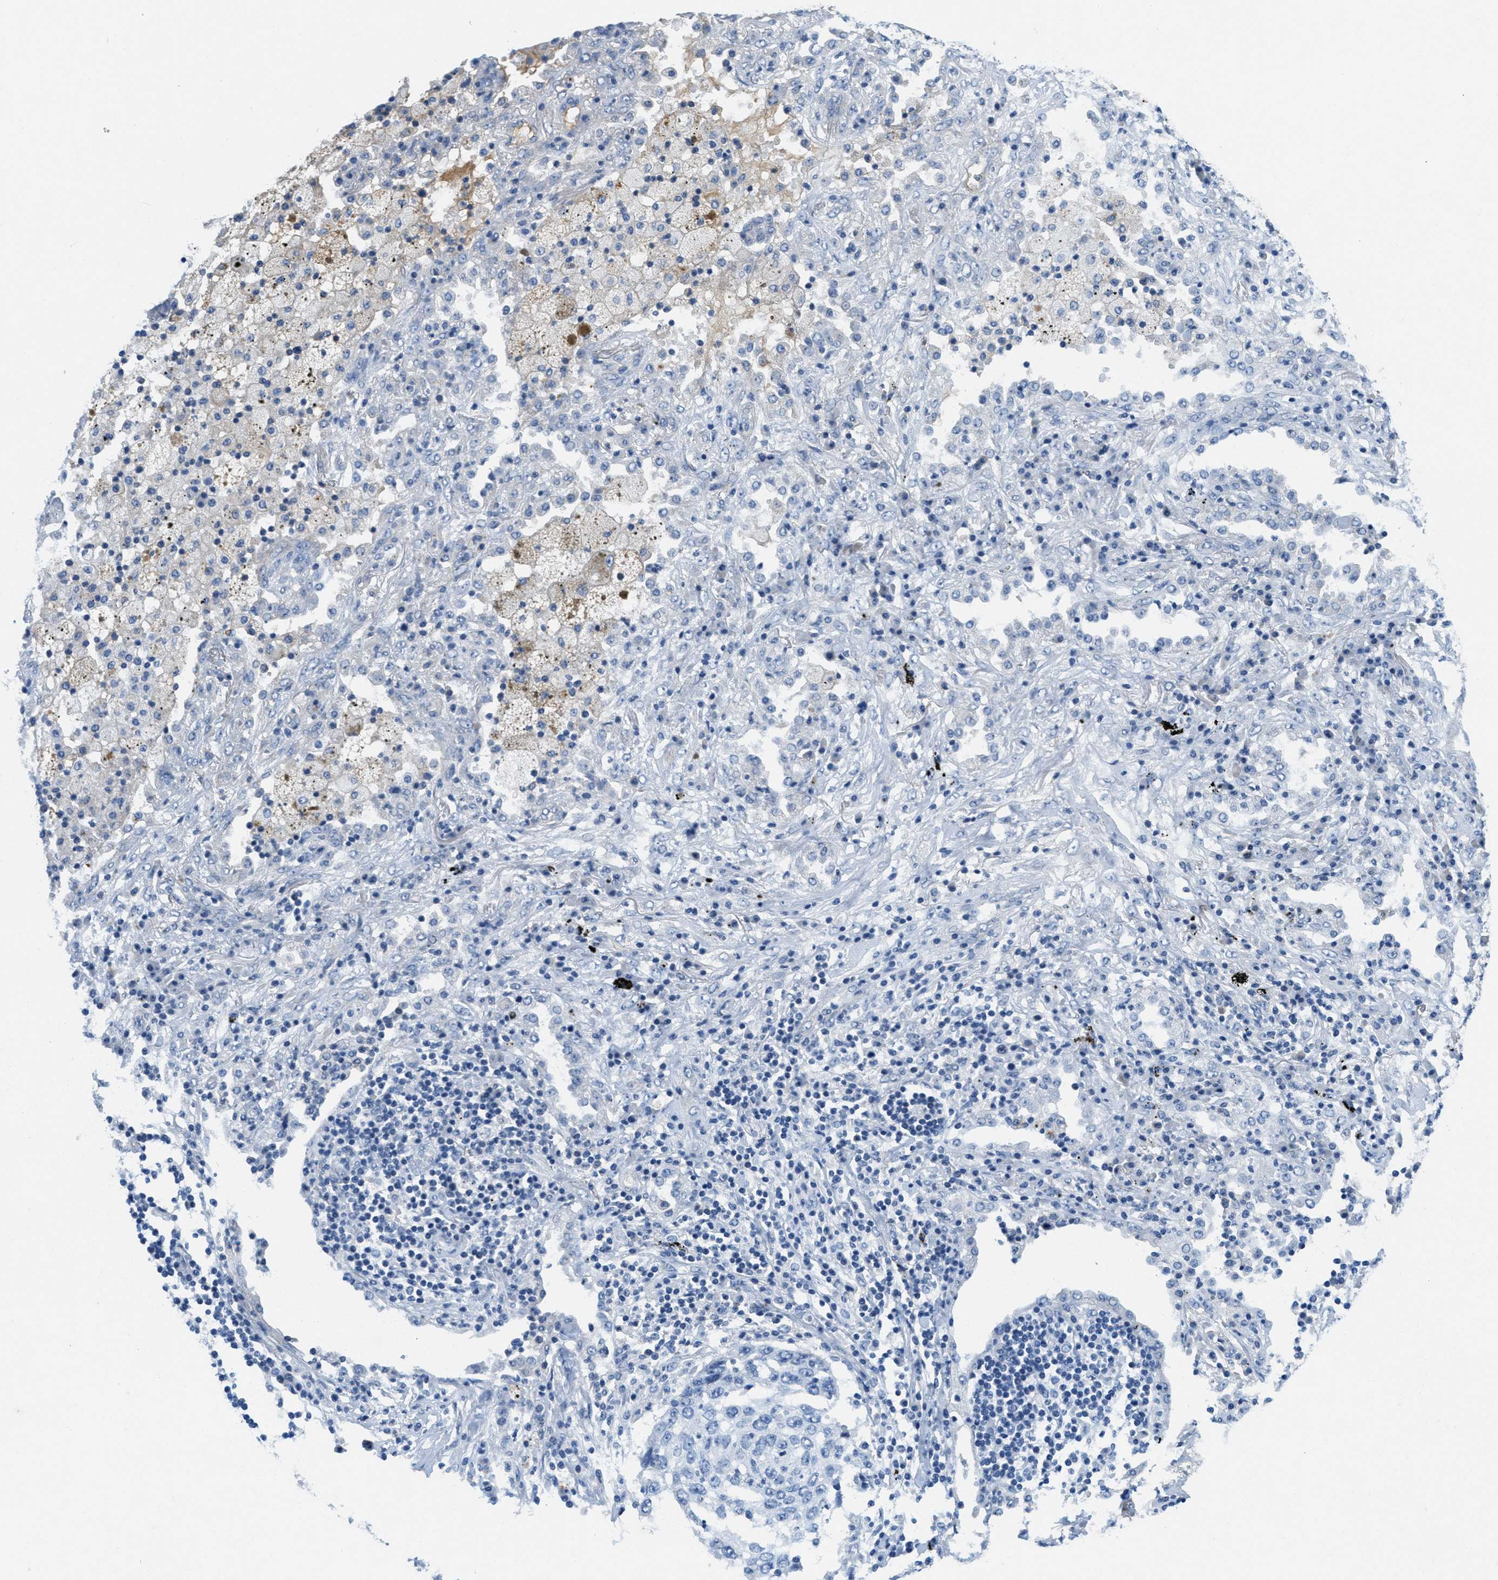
{"staining": {"intensity": "negative", "quantity": "none", "location": "none"}, "tissue": "lung cancer", "cell_type": "Tumor cells", "image_type": "cancer", "snomed": [{"axis": "morphology", "description": "Squamous cell carcinoma, NOS"}, {"axis": "topography", "description": "Lung"}], "caption": "This is an immunohistochemistry (IHC) image of lung cancer. There is no expression in tumor cells.", "gene": "A2M", "patient": {"sex": "female", "age": 63}}